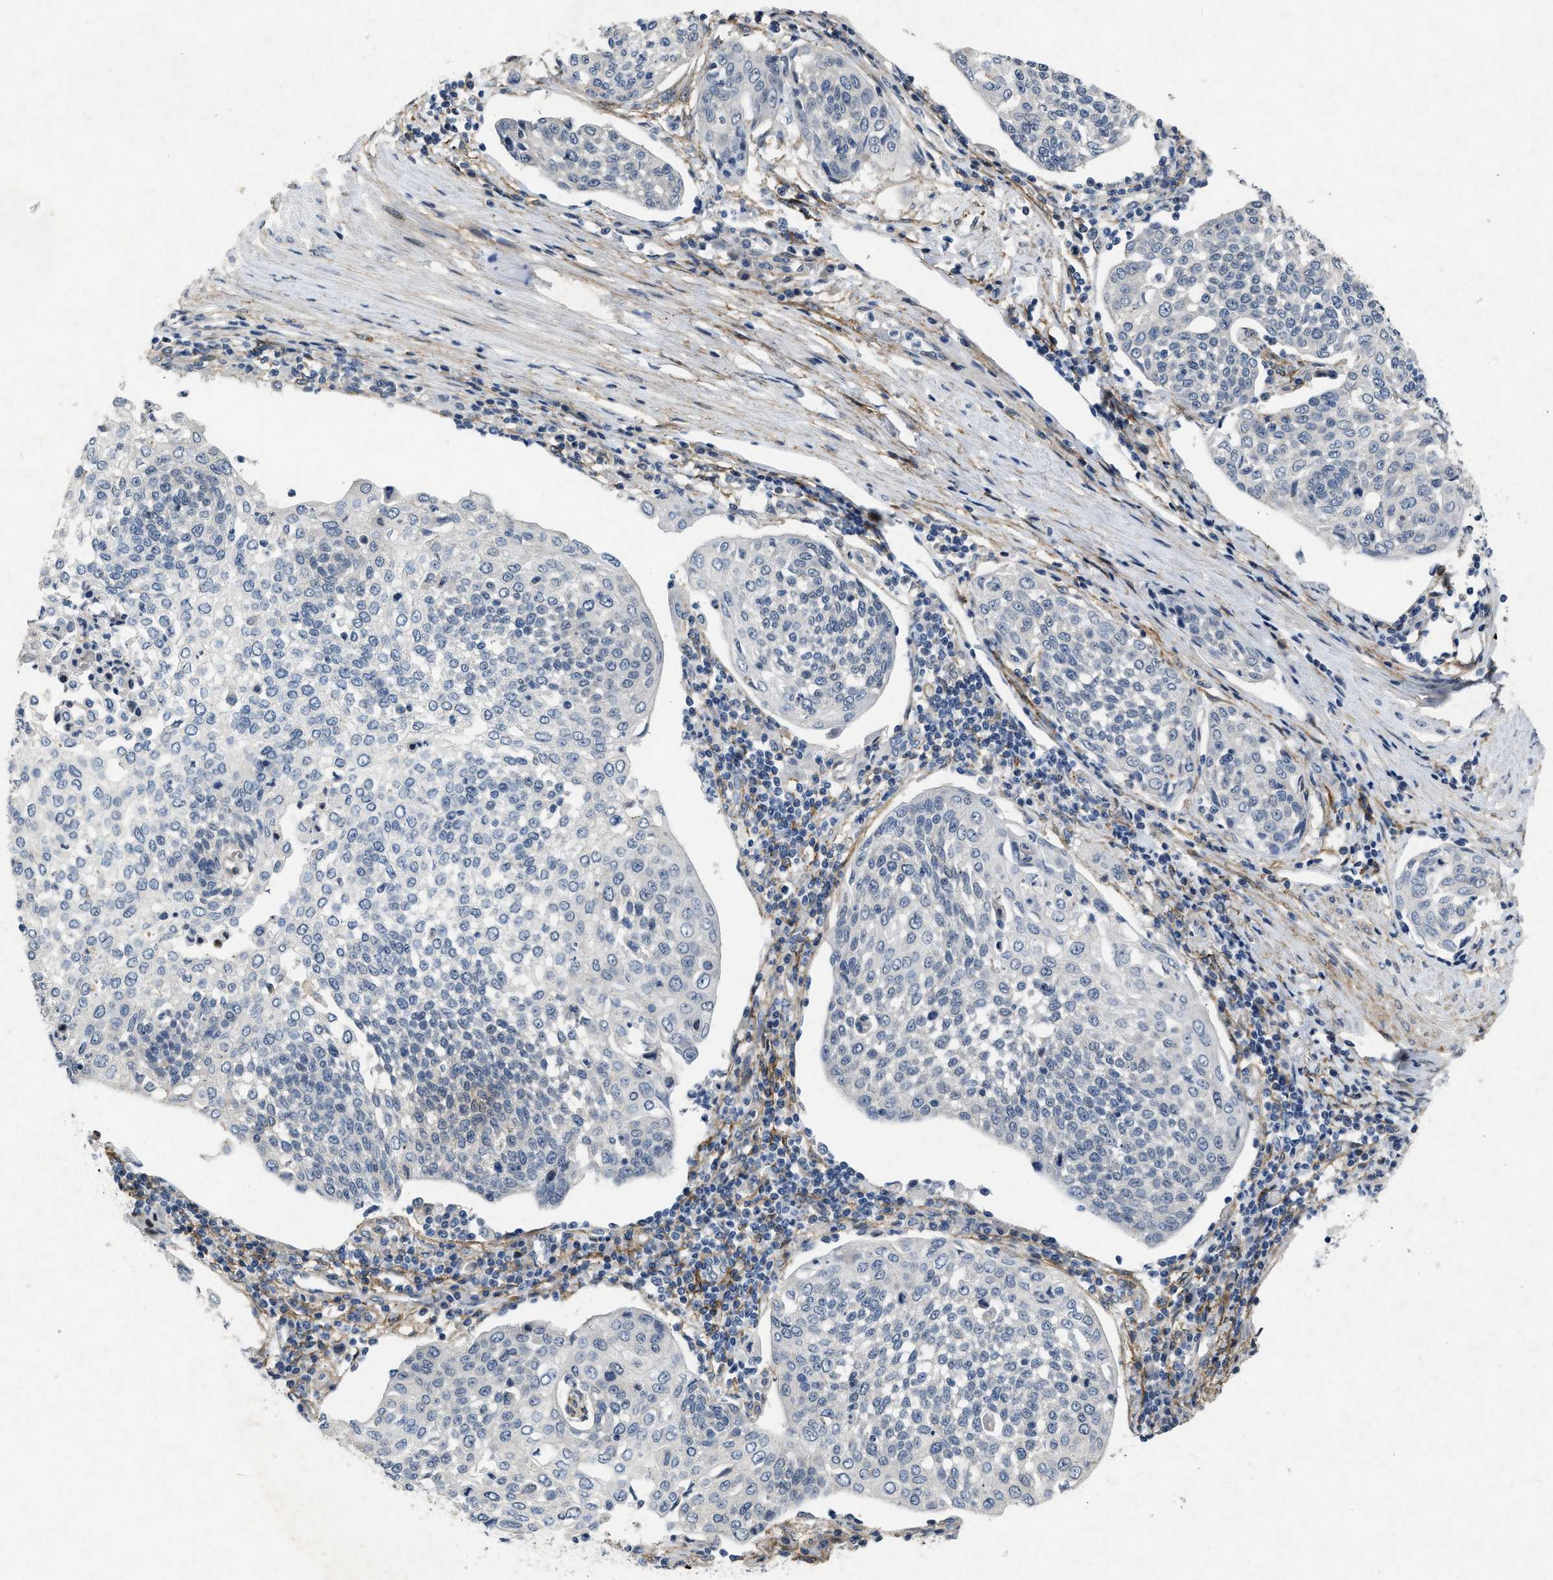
{"staining": {"intensity": "negative", "quantity": "none", "location": "none"}, "tissue": "cervical cancer", "cell_type": "Tumor cells", "image_type": "cancer", "snomed": [{"axis": "morphology", "description": "Squamous cell carcinoma, NOS"}, {"axis": "topography", "description": "Cervix"}], "caption": "This is an immunohistochemistry (IHC) photomicrograph of human cervical cancer. There is no positivity in tumor cells.", "gene": "PDGFRA", "patient": {"sex": "female", "age": 34}}